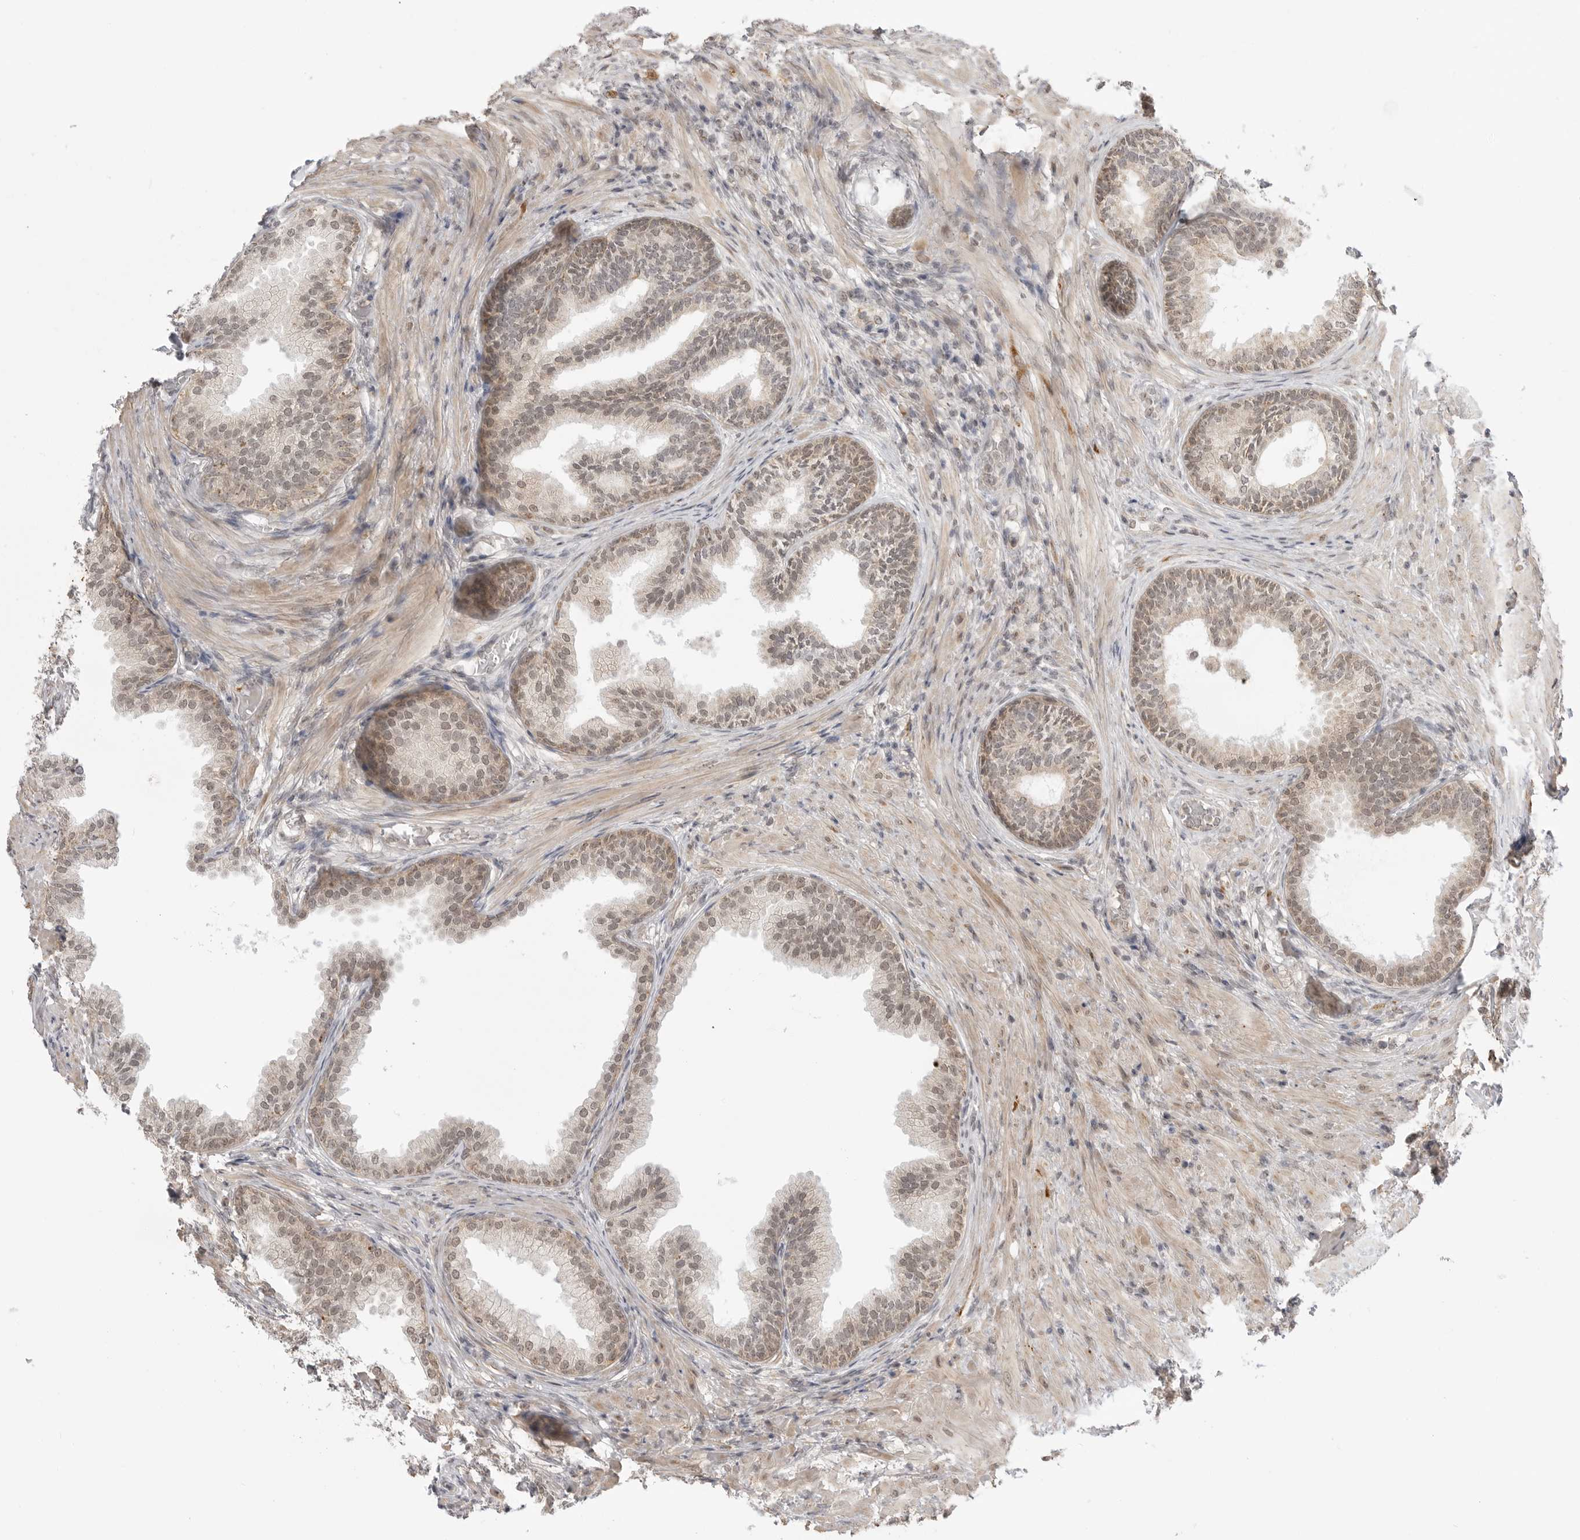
{"staining": {"intensity": "moderate", "quantity": "25%-75%", "location": "cytoplasmic/membranous,nuclear"}, "tissue": "prostate", "cell_type": "Glandular cells", "image_type": "normal", "snomed": [{"axis": "morphology", "description": "Normal tissue, NOS"}, {"axis": "topography", "description": "Prostate"}], "caption": "IHC of normal human prostate demonstrates medium levels of moderate cytoplasmic/membranous,nuclear staining in about 25%-75% of glandular cells.", "gene": "KALRN", "patient": {"sex": "male", "age": 76}}